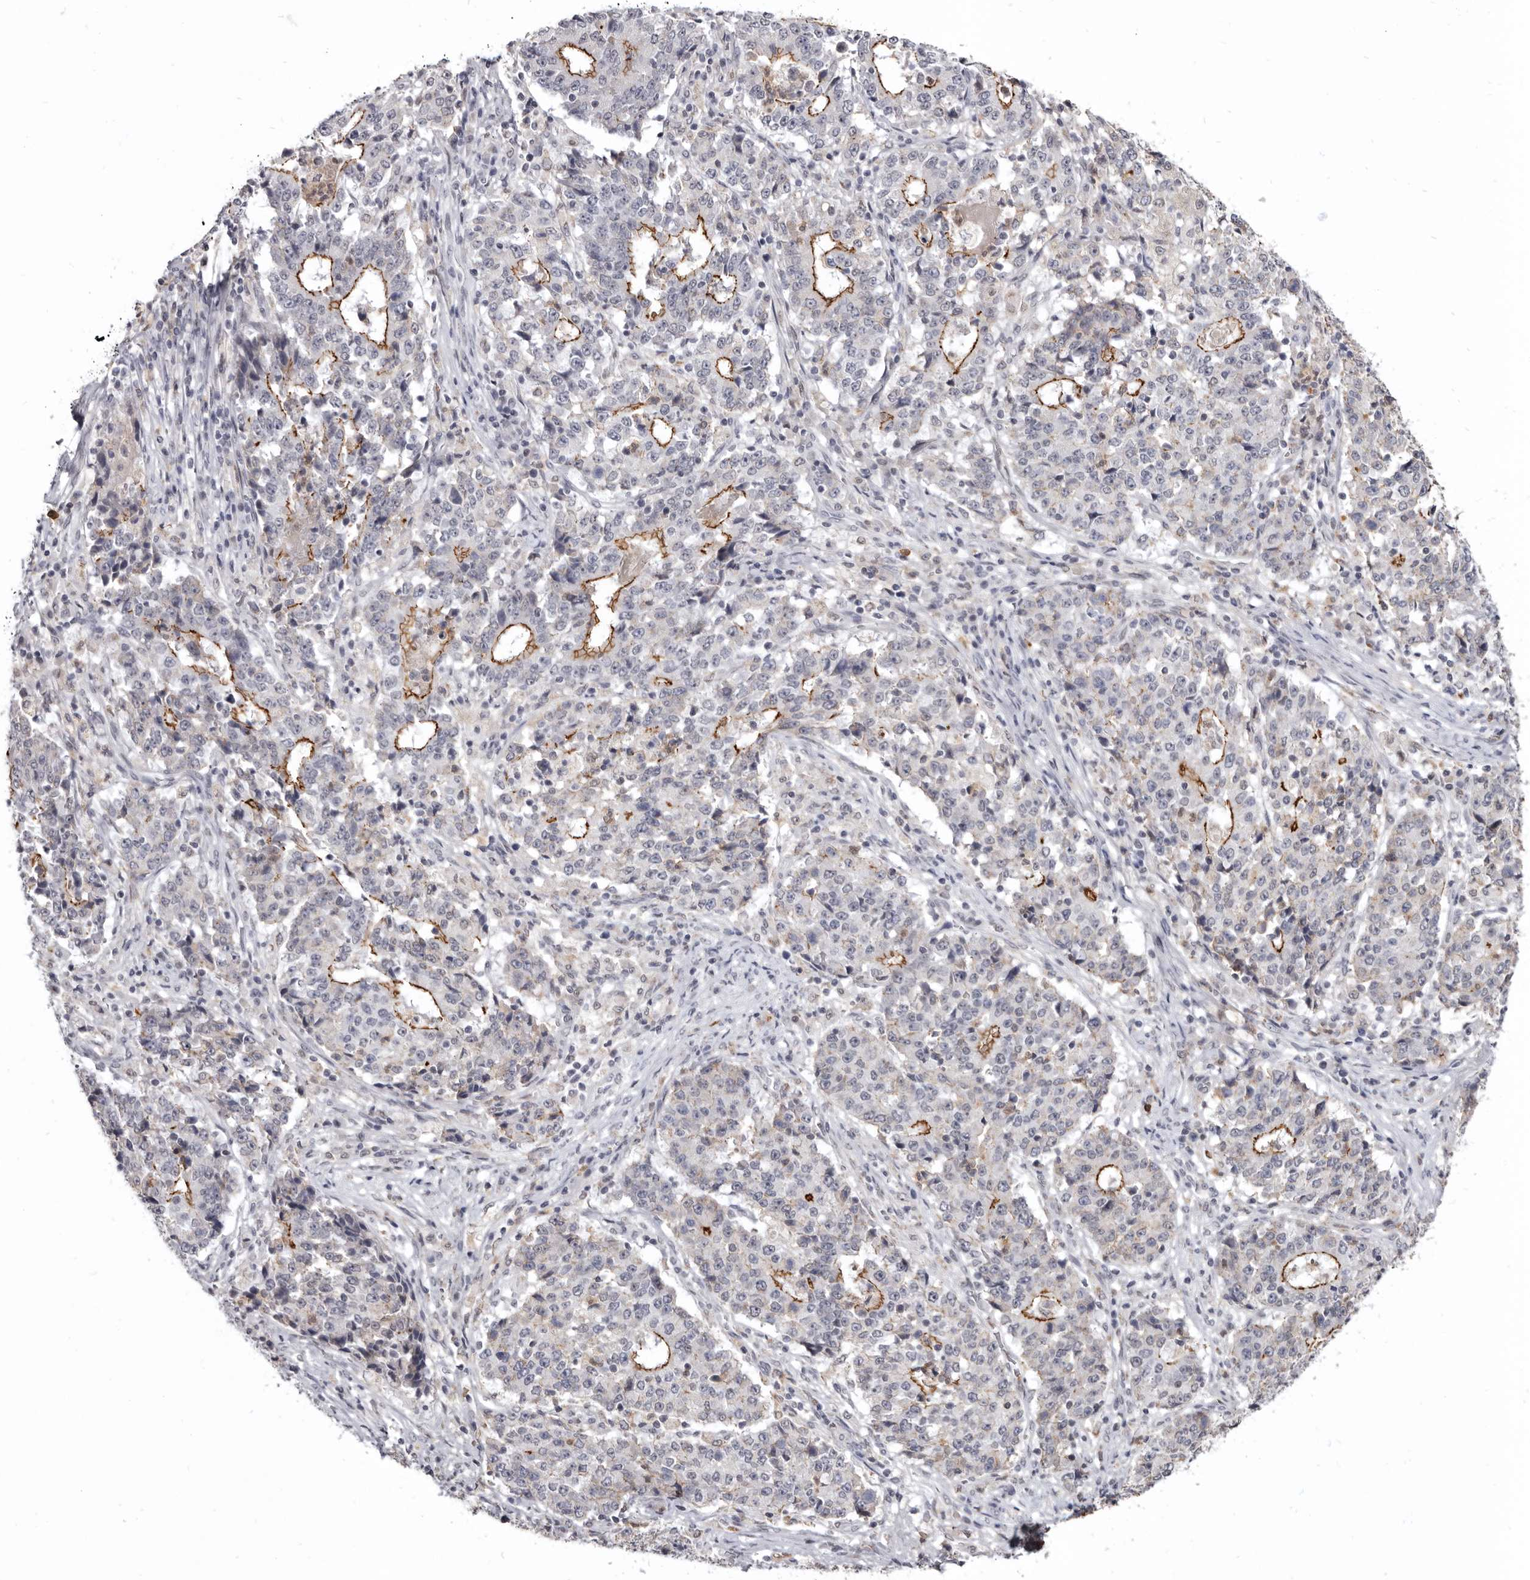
{"staining": {"intensity": "moderate", "quantity": "25%-75%", "location": "cytoplasmic/membranous"}, "tissue": "stomach cancer", "cell_type": "Tumor cells", "image_type": "cancer", "snomed": [{"axis": "morphology", "description": "Adenocarcinoma, NOS"}, {"axis": "topography", "description": "Stomach"}], "caption": "This image demonstrates adenocarcinoma (stomach) stained with immunohistochemistry to label a protein in brown. The cytoplasmic/membranous of tumor cells show moderate positivity for the protein. Nuclei are counter-stained blue.", "gene": "CGN", "patient": {"sex": "male", "age": 59}}